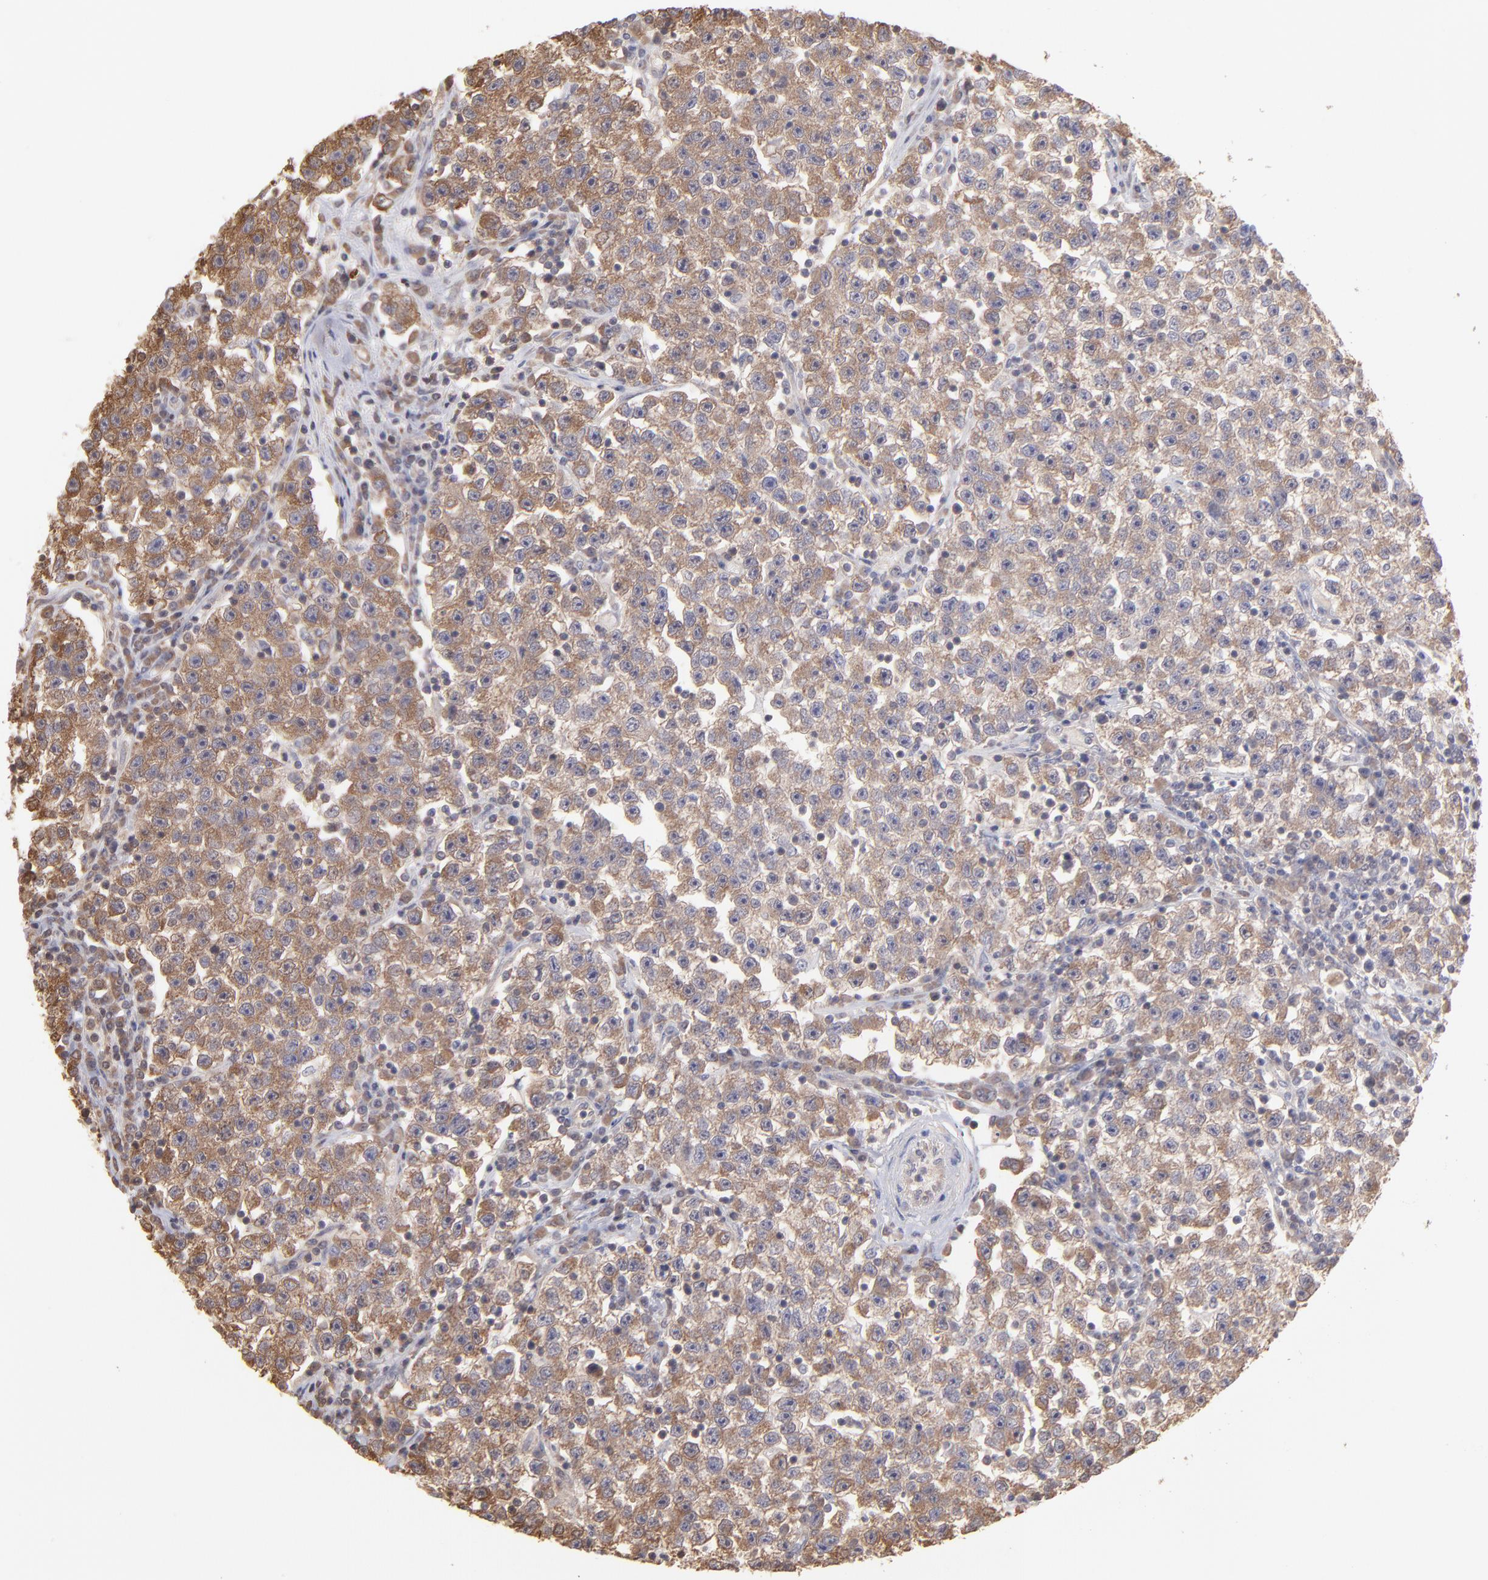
{"staining": {"intensity": "moderate", "quantity": ">75%", "location": "cytoplasmic/membranous"}, "tissue": "testis cancer", "cell_type": "Tumor cells", "image_type": "cancer", "snomed": [{"axis": "morphology", "description": "Seminoma, NOS"}, {"axis": "topography", "description": "Testis"}], "caption": "Protein staining shows moderate cytoplasmic/membranous positivity in about >75% of tumor cells in seminoma (testis).", "gene": "MAP2K2", "patient": {"sex": "male", "age": 22}}